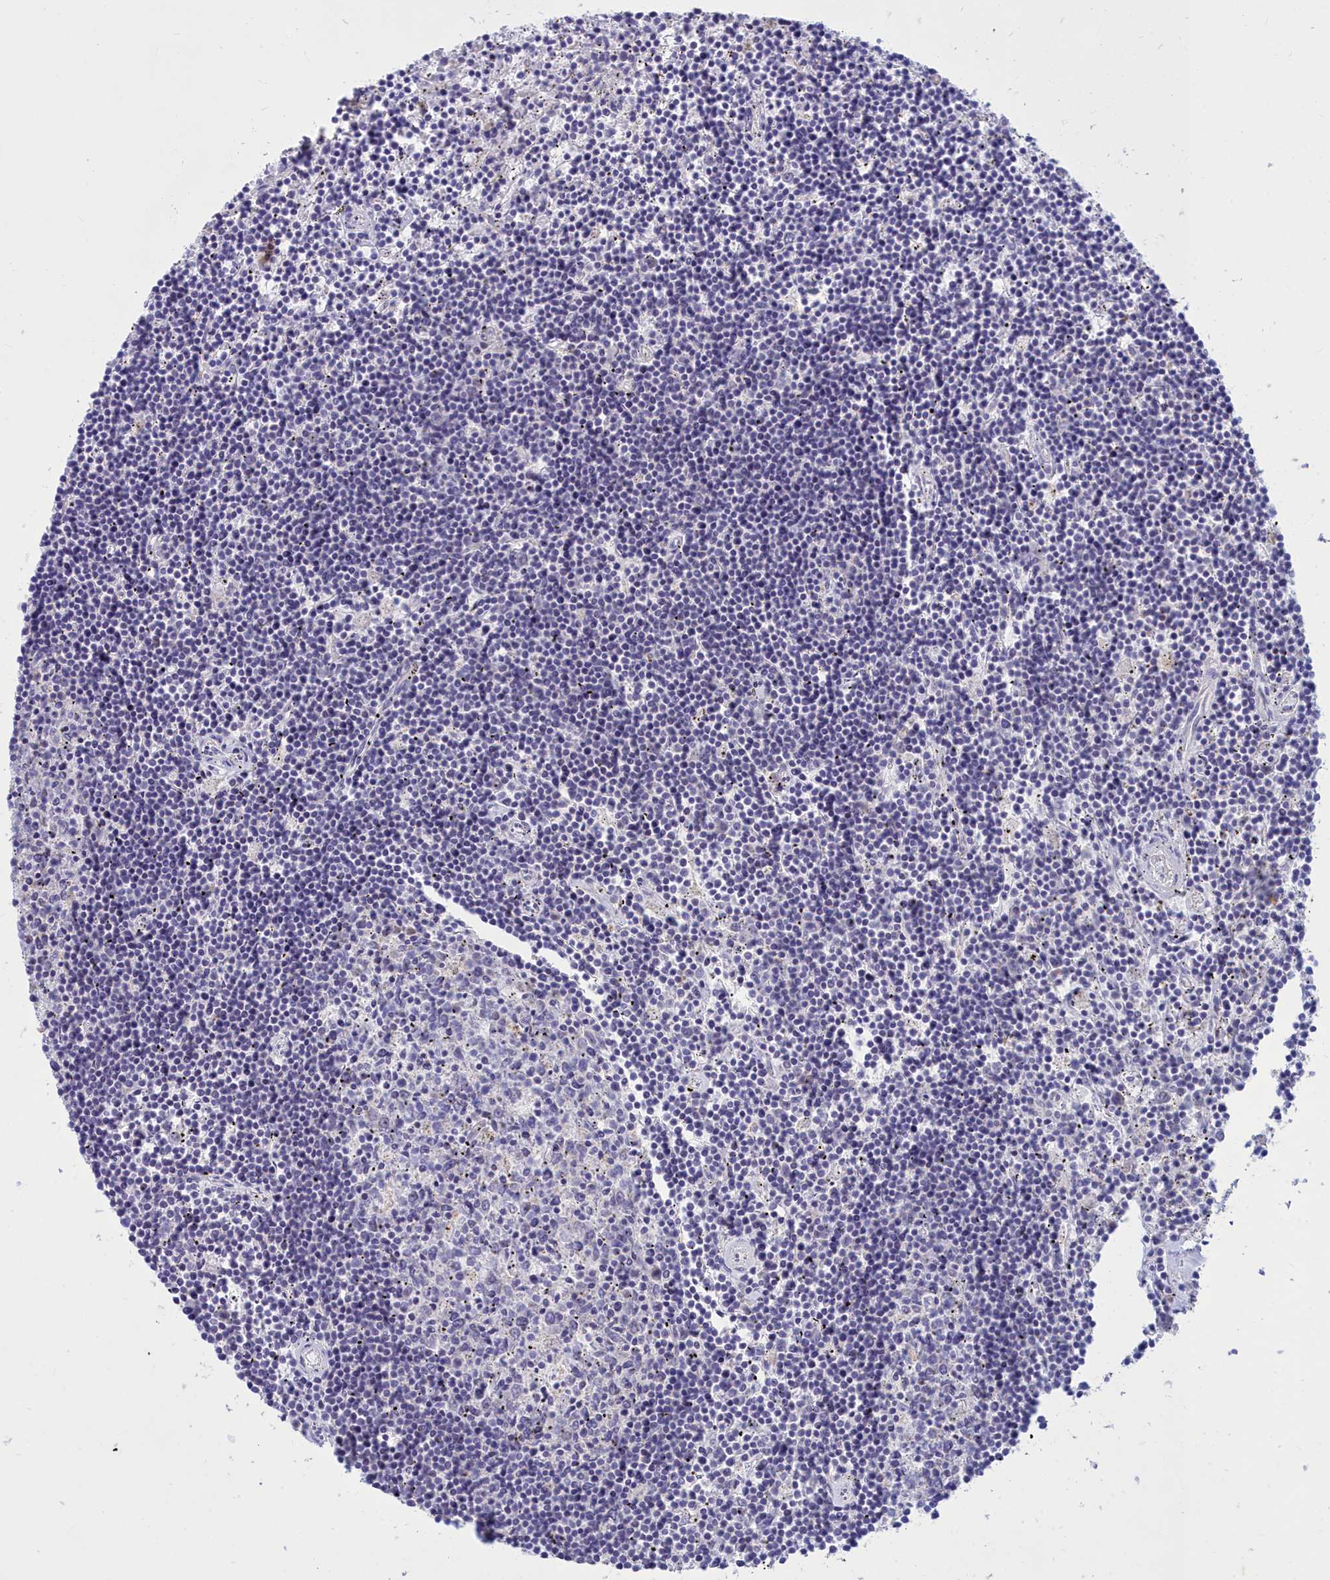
{"staining": {"intensity": "negative", "quantity": "none", "location": "none"}, "tissue": "lymphoma", "cell_type": "Tumor cells", "image_type": "cancer", "snomed": [{"axis": "morphology", "description": "Malignant lymphoma, non-Hodgkin's type, Low grade"}, {"axis": "topography", "description": "Spleen"}], "caption": "High power microscopy photomicrograph of an immunohistochemistry (IHC) image of low-grade malignant lymphoma, non-Hodgkin's type, revealing no significant expression in tumor cells.", "gene": "TMEM30B", "patient": {"sex": "male", "age": 76}}